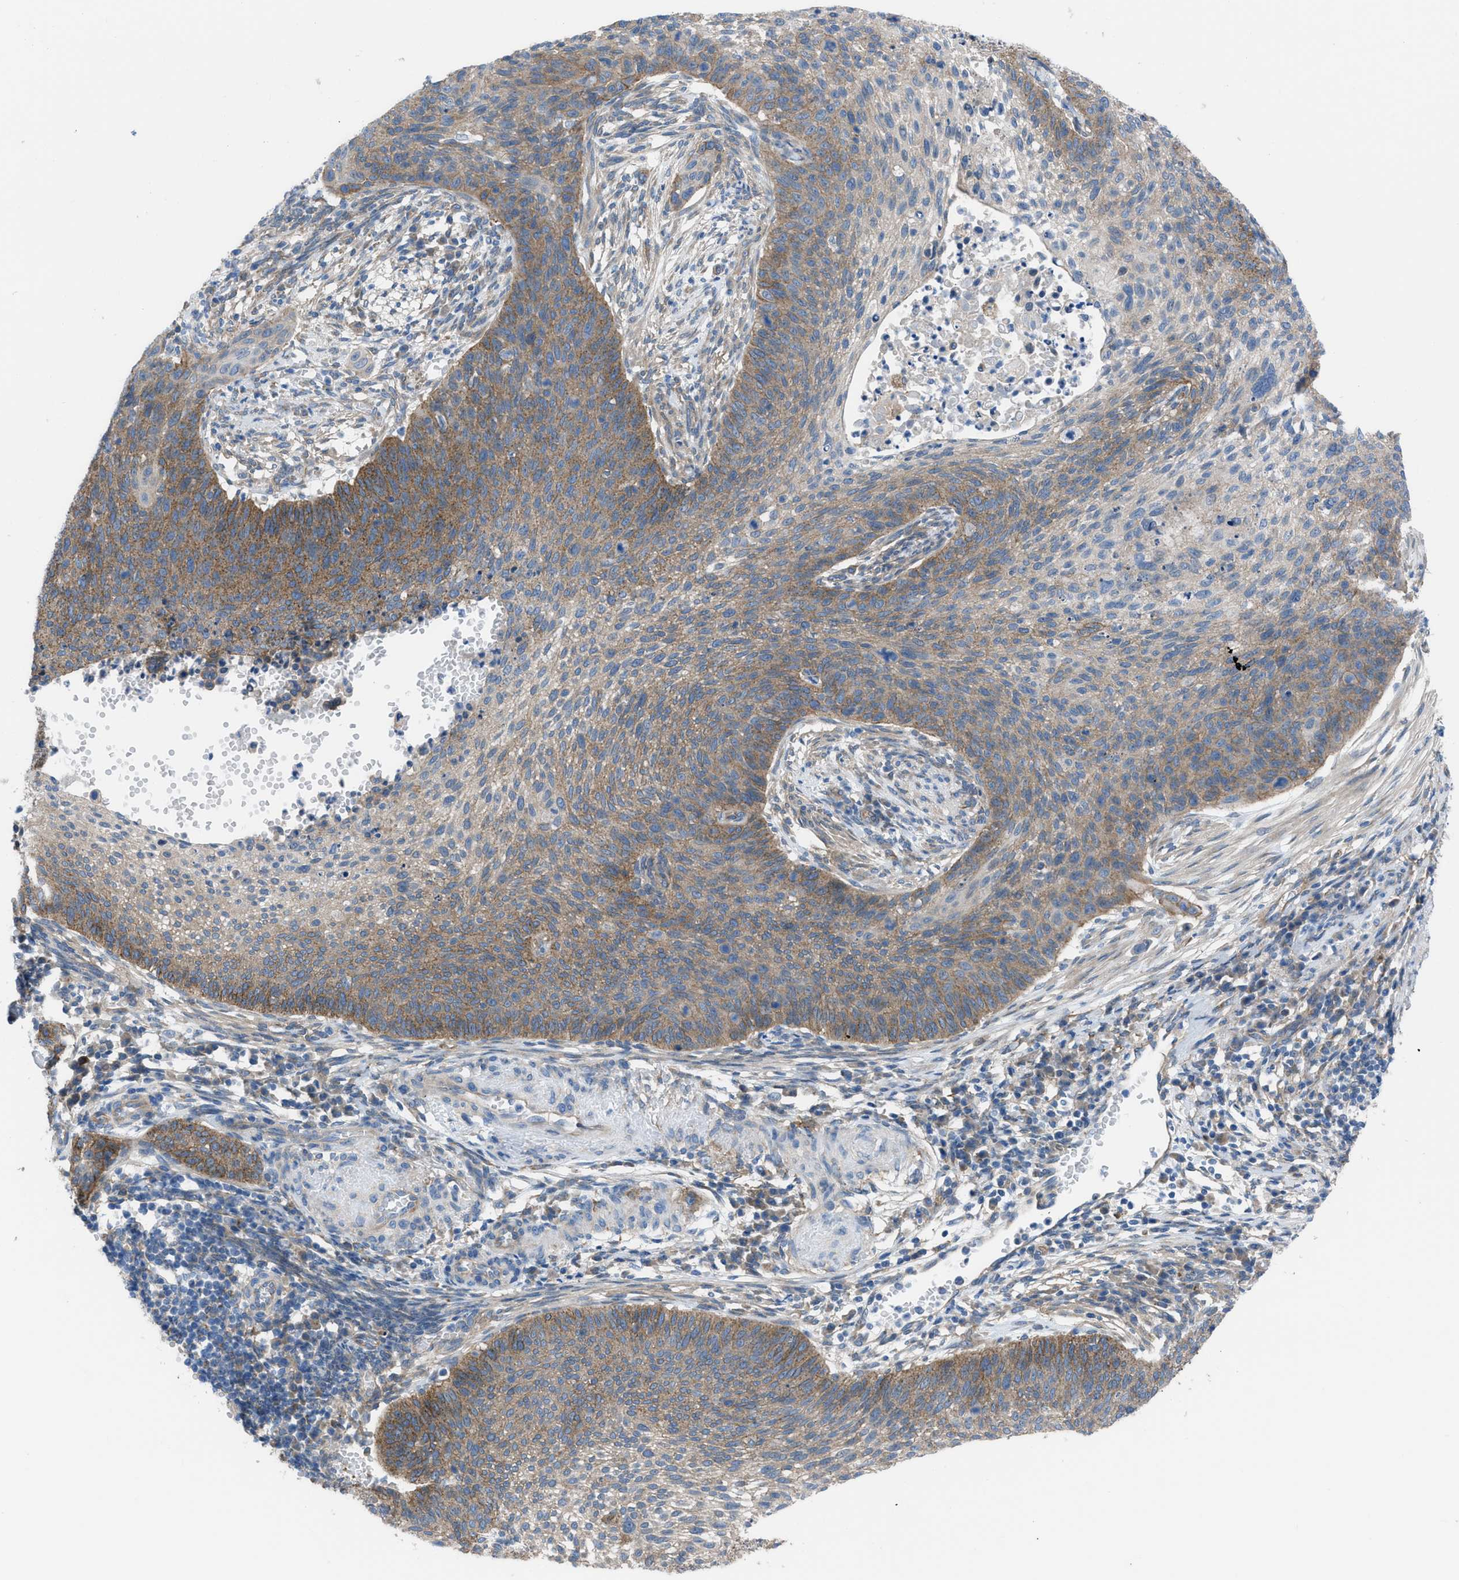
{"staining": {"intensity": "moderate", "quantity": ">75%", "location": "cytoplasmic/membranous"}, "tissue": "cervical cancer", "cell_type": "Tumor cells", "image_type": "cancer", "snomed": [{"axis": "morphology", "description": "Squamous cell carcinoma, NOS"}, {"axis": "topography", "description": "Cervix"}], "caption": "This is a histology image of immunohistochemistry (IHC) staining of cervical squamous cell carcinoma, which shows moderate staining in the cytoplasmic/membranous of tumor cells.", "gene": "EGFR", "patient": {"sex": "female", "age": 70}}